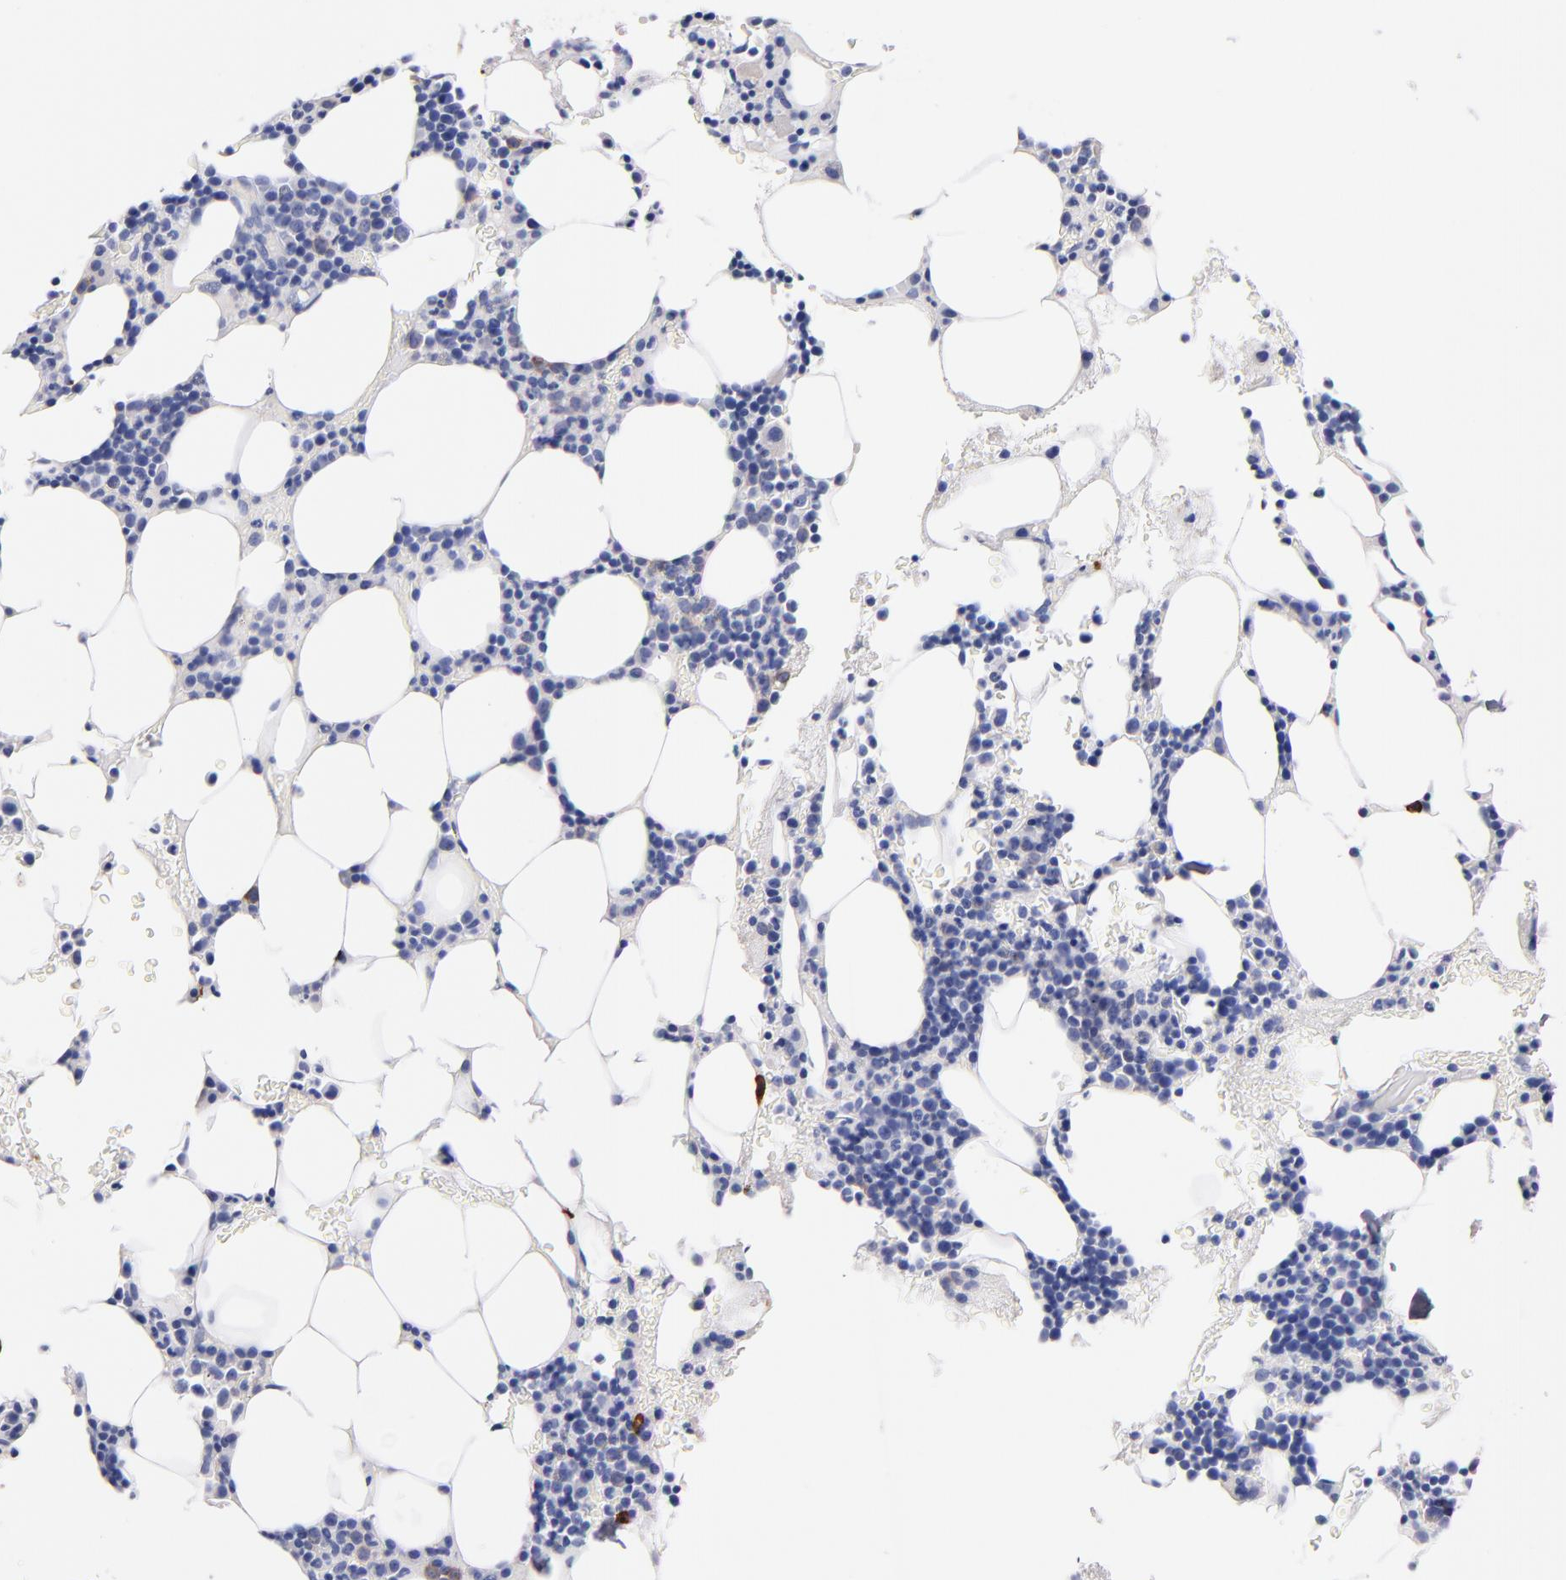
{"staining": {"intensity": "moderate", "quantity": "<25%", "location": "cytoplasmic/membranous"}, "tissue": "bone marrow", "cell_type": "Hematopoietic cells", "image_type": "normal", "snomed": [{"axis": "morphology", "description": "Normal tissue, NOS"}, {"axis": "topography", "description": "Bone marrow"}], "caption": "A brown stain shows moderate cytoplasmic/membranous expression of a protein in hematopoietic cells of normal bone marrow.", "gene": "KIT", "patient": {"sex": "male", "age": 78}}